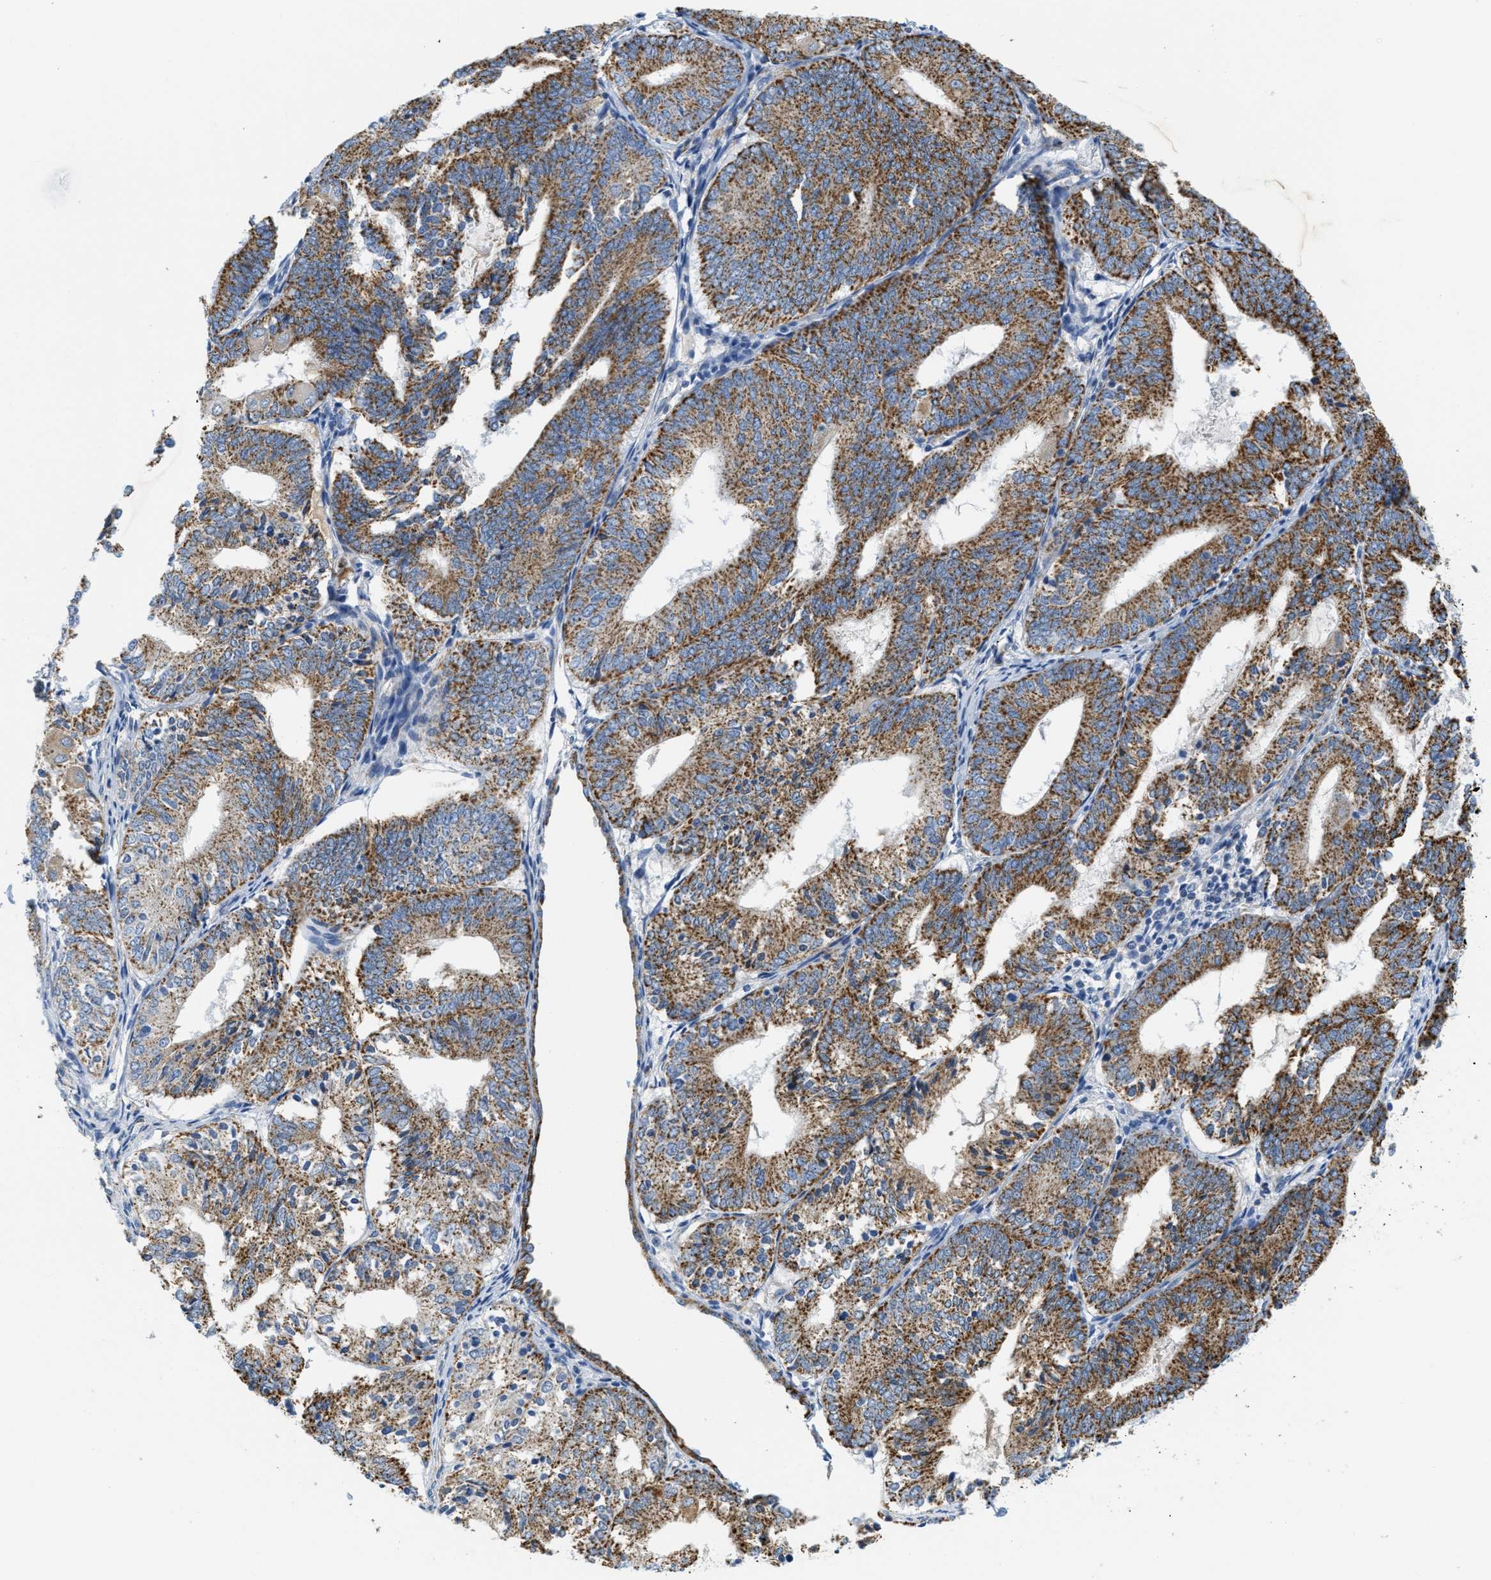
{"staining": {"intensity": "moderate", "quantity": ">75%", "location": "cytoplasmic/membranous"}, "tissue": "endometrial cancer", "cell_type": "Tumor cells", "image_type": "cancer", "snomed": [{"axis": "morphology", "description": "Adenocarcinoma, NOS"}, {"axis": "topography", "description": "Endometrium"}], "caption": "Endometrial adenocarcinoma stained with DAB immunohistochemistry (IHC) exhibits medium levels of moderate cytoplasmic/membranous expression in about >75% of tumor cells. (Brightfield microscopy of DAB IHC at high magnification).", "gene": "KCNJ5", "patient": {"sex": "female", "age": 81}}